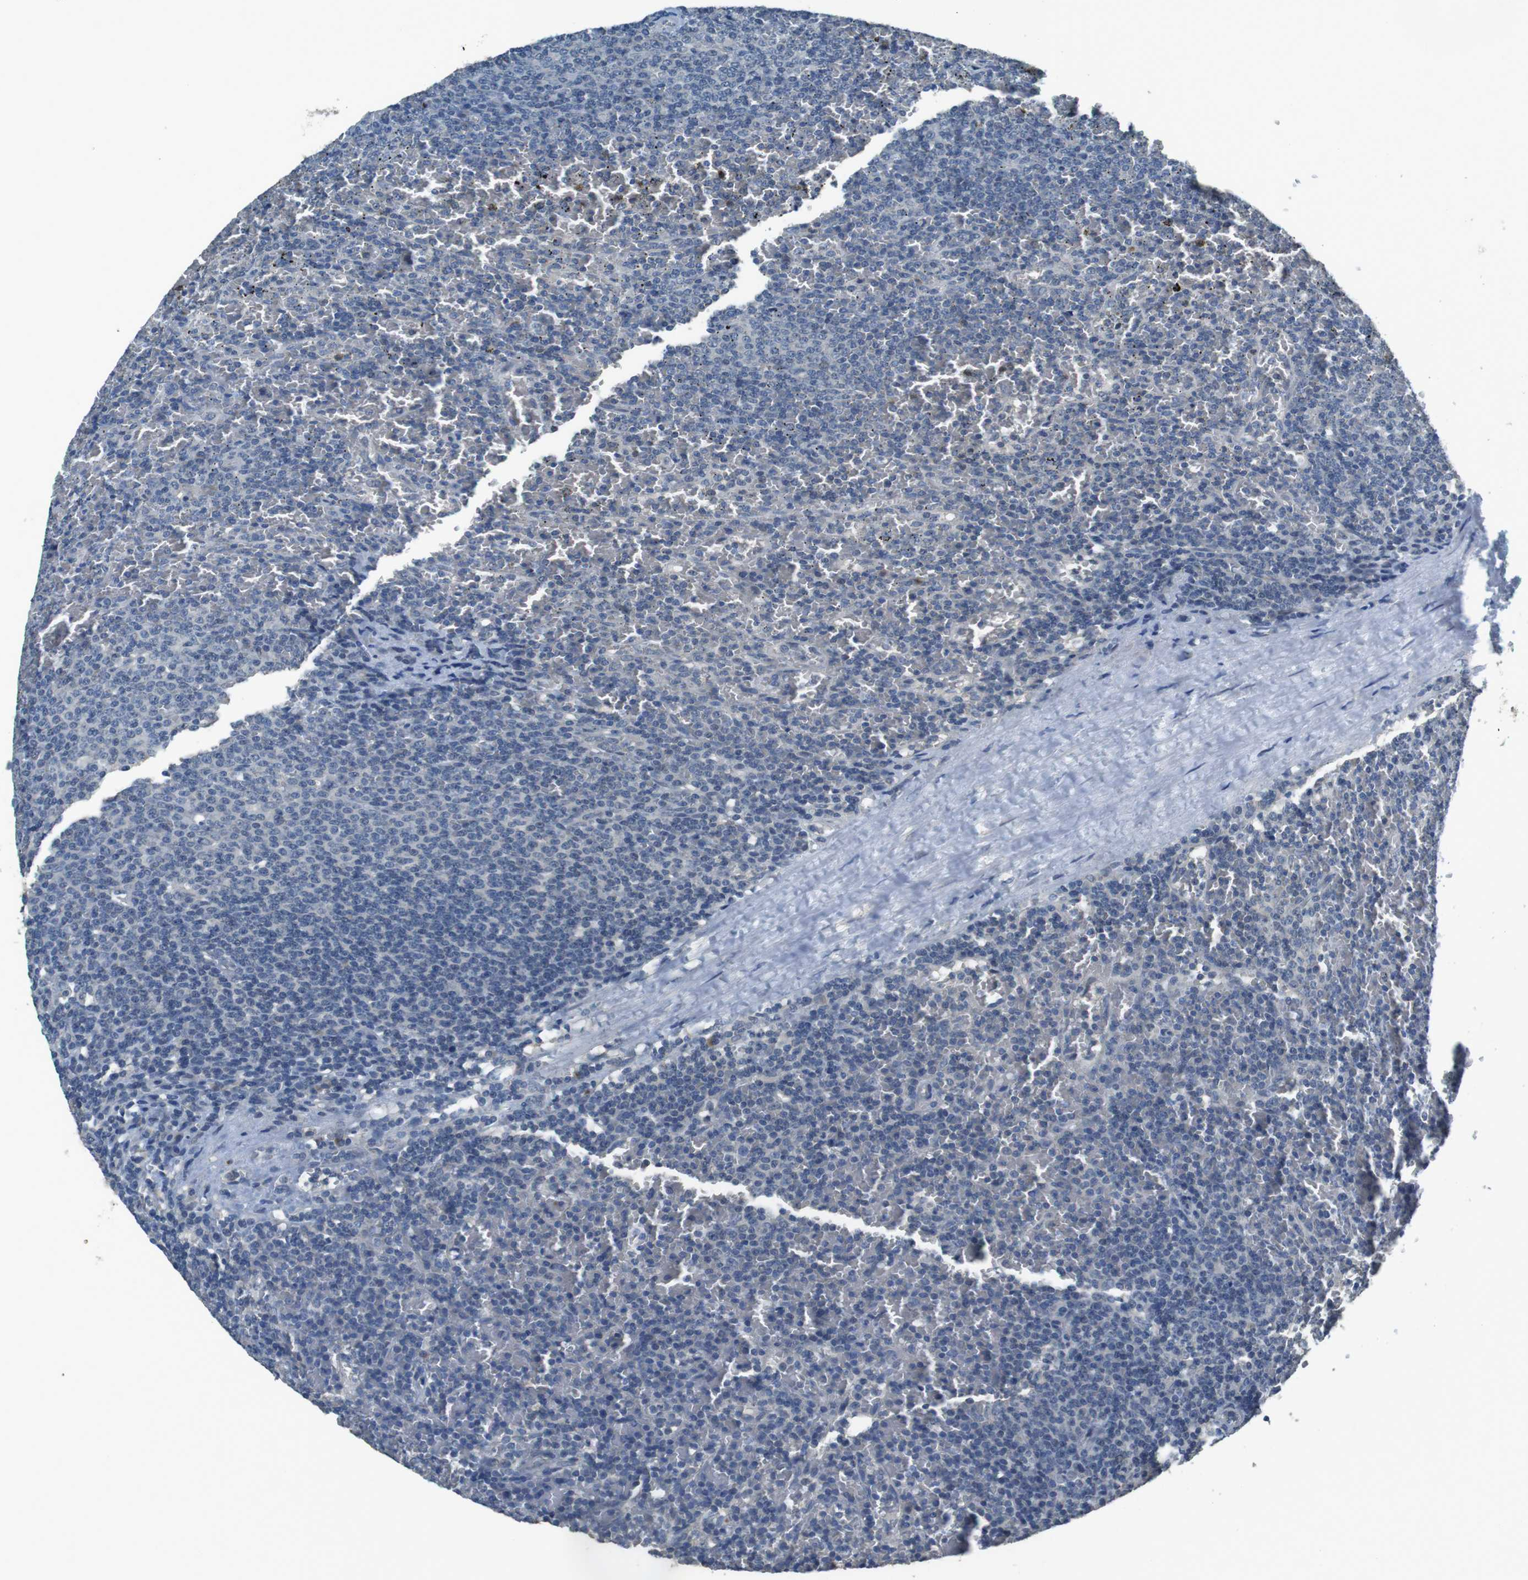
{"staining": {"intensity": "negative", "quantity": "none", "location": "none"}, "tissue": "lymphoma", "cell_type": "Tumor cells", "image_type": "cancer", "snomed": [{"axis": "morphology", "description": "Malignant lymphoma, non-Hodgkin's type, Low grade"}, {"axis": "topography", "description": "Spleen"}], "caption": "An immunohistochemistry histopathology image of lymphoma is shown. There is no staining in tumor cells of lymphoma.", "gene": "CLDN7", "patient": {"sex": "female", "age": 77}}